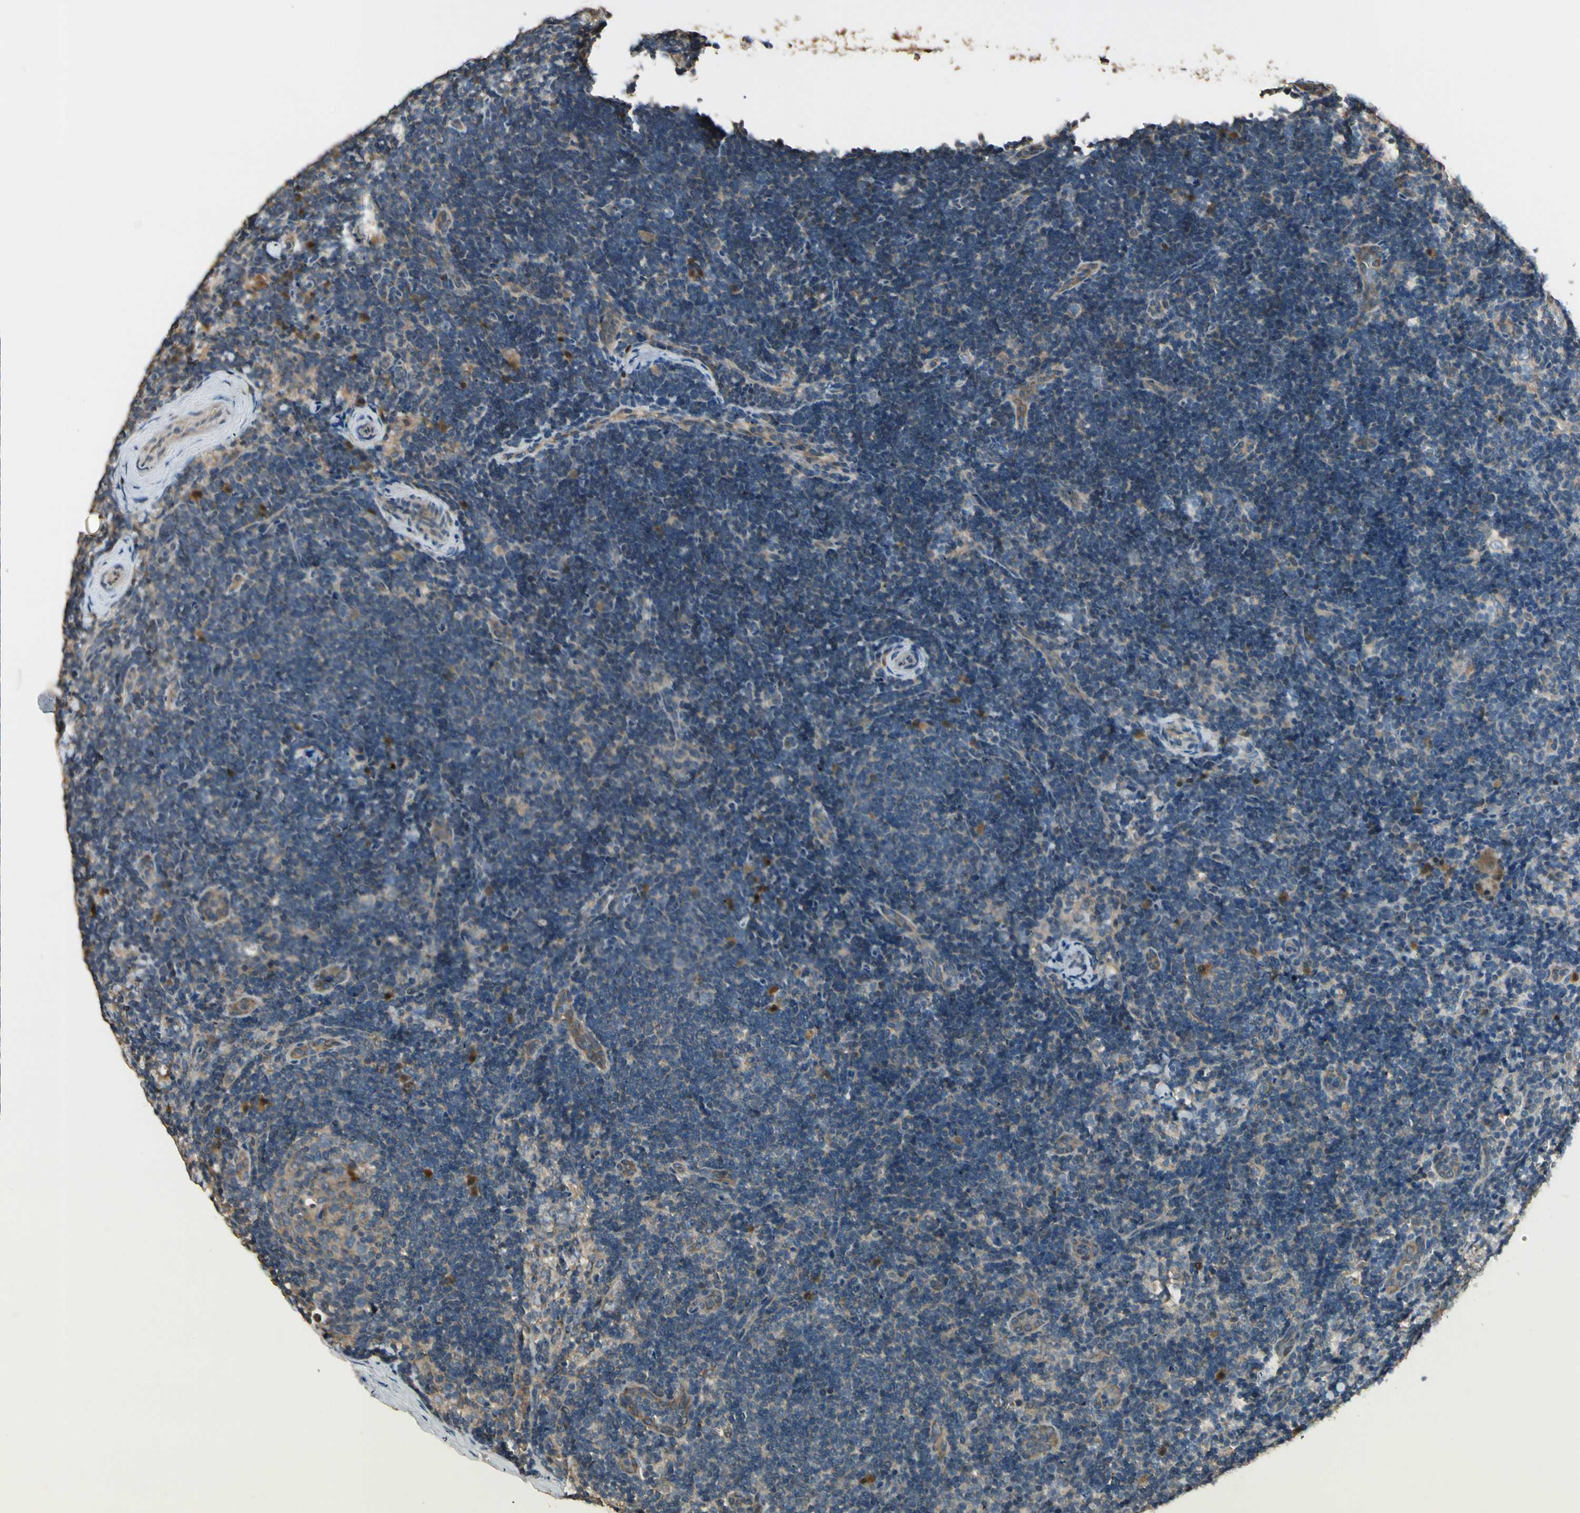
{"staining": {"intensity": "weak", "quantity": ">75%", "location": "cytoplasmic/membranous"}, "tissue": "lymph node", "cell_type": "Germinal center cells", "image_type": "normal", "snomed": [{"axis": "morphology", "description": "Normal tissue, NOS"}, {"axis": "topography", "description": "Lymph node"}], "caption": "Immunohistochemical staining of benign human lymph node shows >75% levels of weak cytoplasmic/membranous protein expression in approximately >75% of germinal center cells.", "gene": "PLXNA1", "patient": {"sex": "female", "age": 14}}